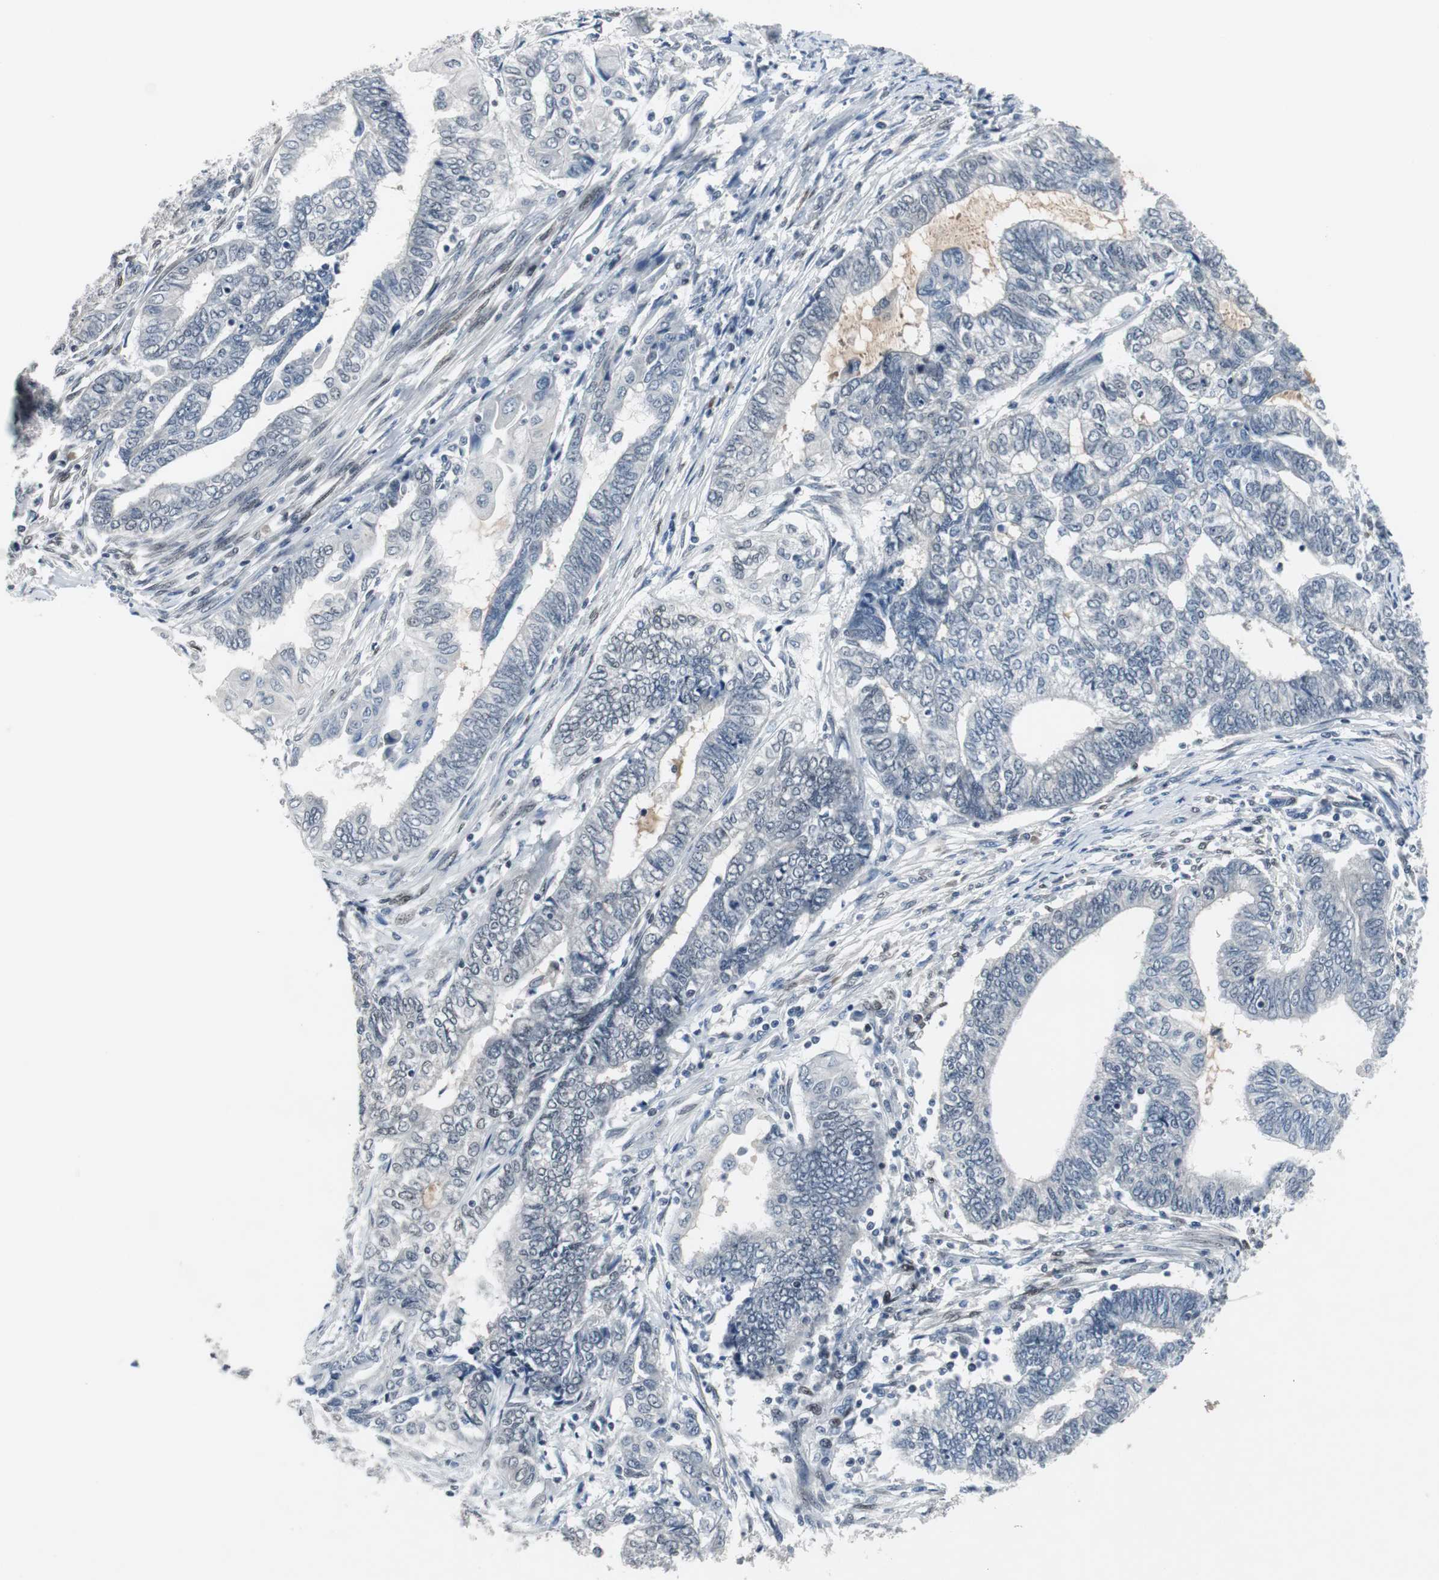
{"staining": {"intensity": "negative", "quantity": "none", "location": "none"}, "tissue": "endometrial cancer", "cell_type": "Tumor cells", "image_type": "cancer", "snomed": [{"axis": "morphology", "description": "Adenocarcinoma, NOS"}, {"axis": "topography", "description": "Uterus"}, {"axis": "topography", "description": "Endometrium"}], "caption": "DAB (3,3'-diaminobenzidine) immunohistochemical staining of endometrial cancer displays no significant positivity in tumor cells.", "gene": "ELK1", "patient": {"sex": "female", "age": 70}}